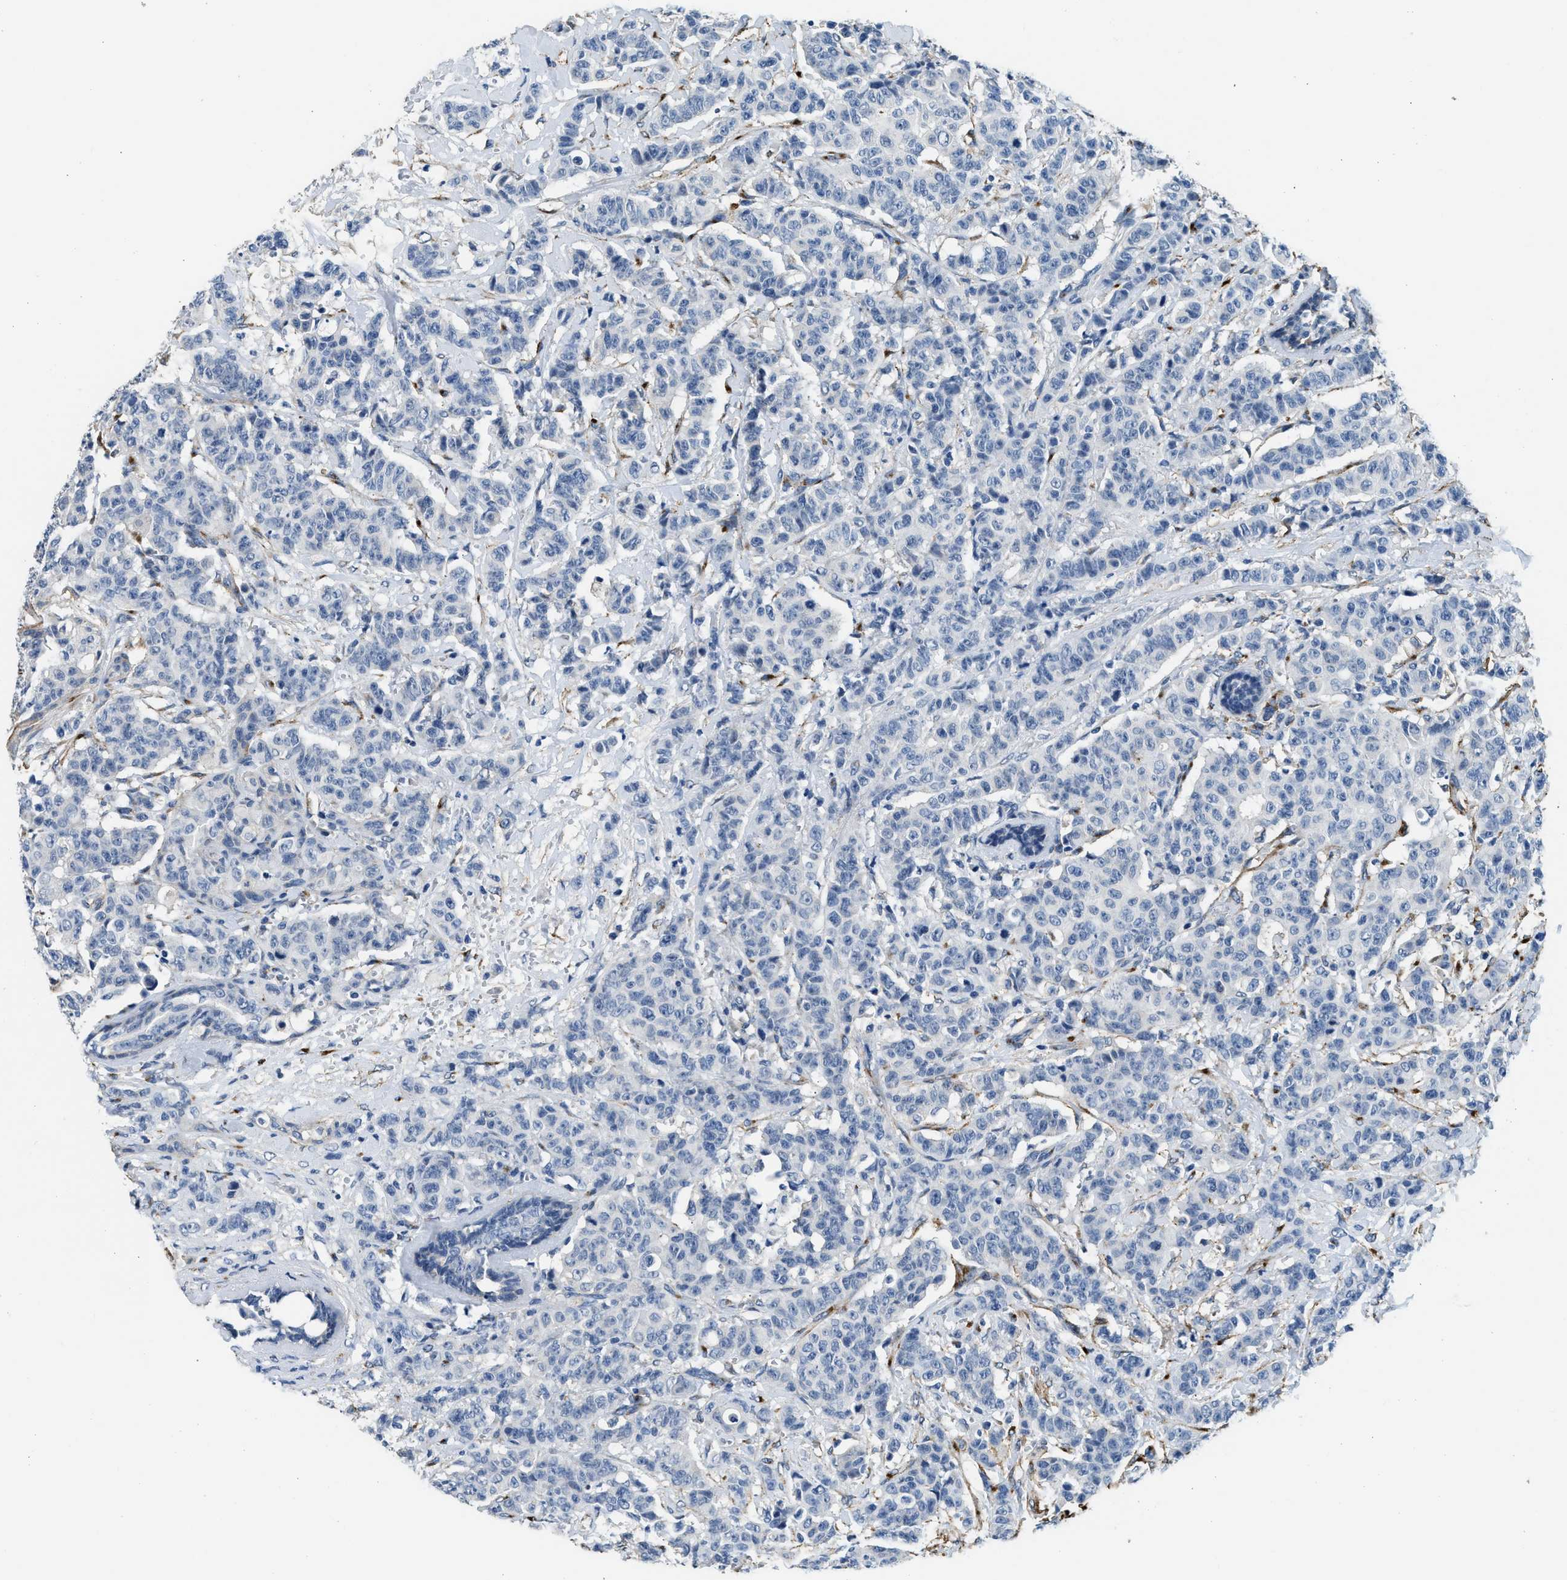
{"staining": {"intensity": "negative", "quantity": "none", "location": "none"}, "tissue": "breast cancer", "cell_type": "Tumor cells", "image_type": "cancer", "snomed": [{"axis": "morphology", "description": "Normal tissue, NOS"}, {"axis": "morphology", "description": "Duct carcinoma"}, {"axis": "topography", "description": "Breast"}], "caption": "Immunohistochemistry of human invasive ductal carcinoma (breast) exhibits no staining in tumor cells.", "gene": "LRP1", "patient": {"sex": "female", "age": 40}}